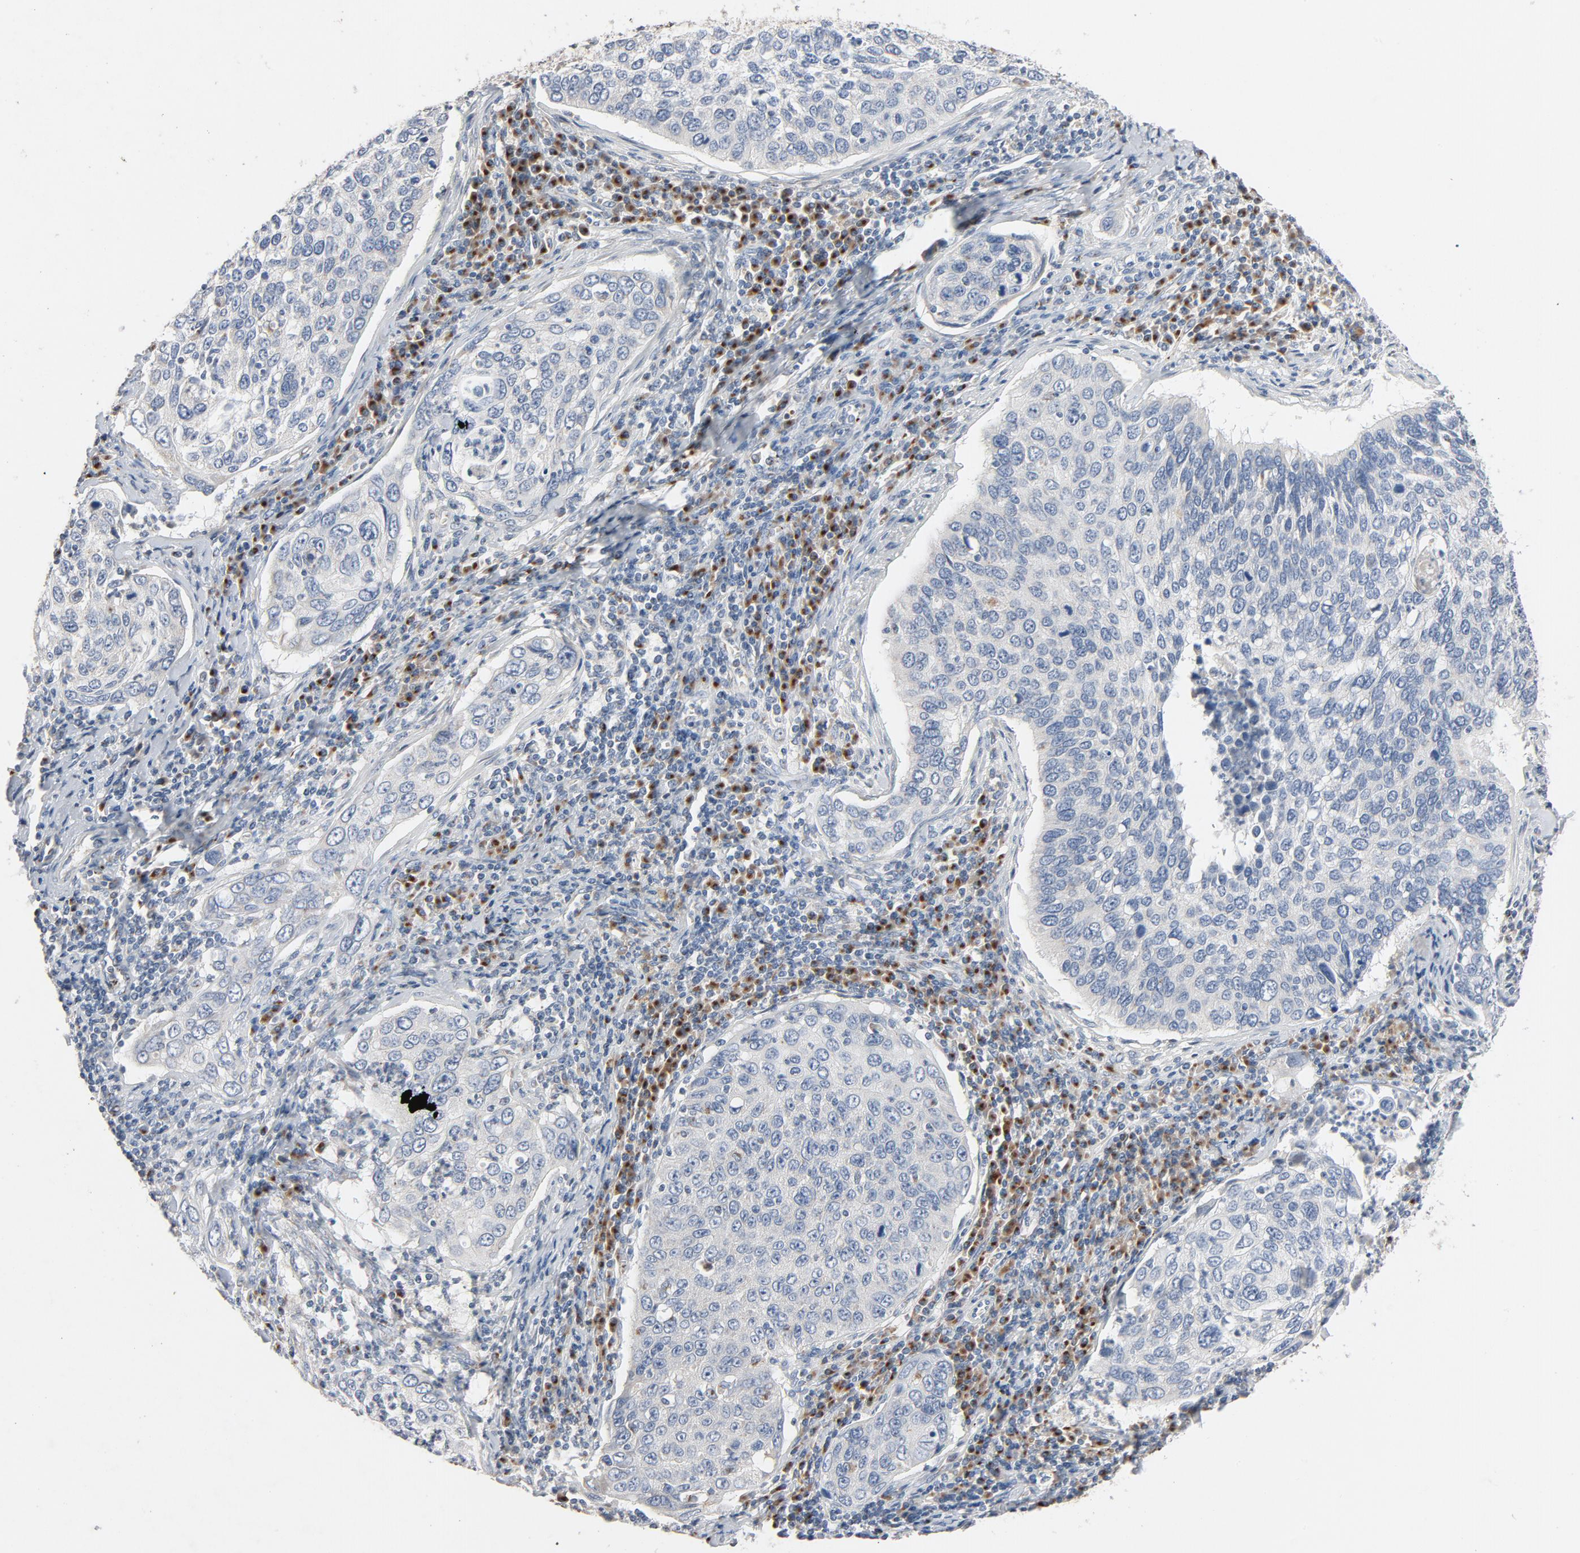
{"staining": {"intensity": "negative", "quantity": "none", "location": "none"}, "tissue": "cervical cancer", "cell_type": "Tumor cells", "image_type": "cancer", "snomed": [{"axis": "morphology", "description": "Squamous cell carcinoma, NOS"}, {"axis": "topography", "description": "Cervix"}], "caption": "DAB immunohistochemical staining of human squamous cell carcinoma (cervical) shows no significant expression in tumor cells. Nuclei are stained in blue.", "gene": "LMAN2", "patient": {"sex": "female", "age": 41}}